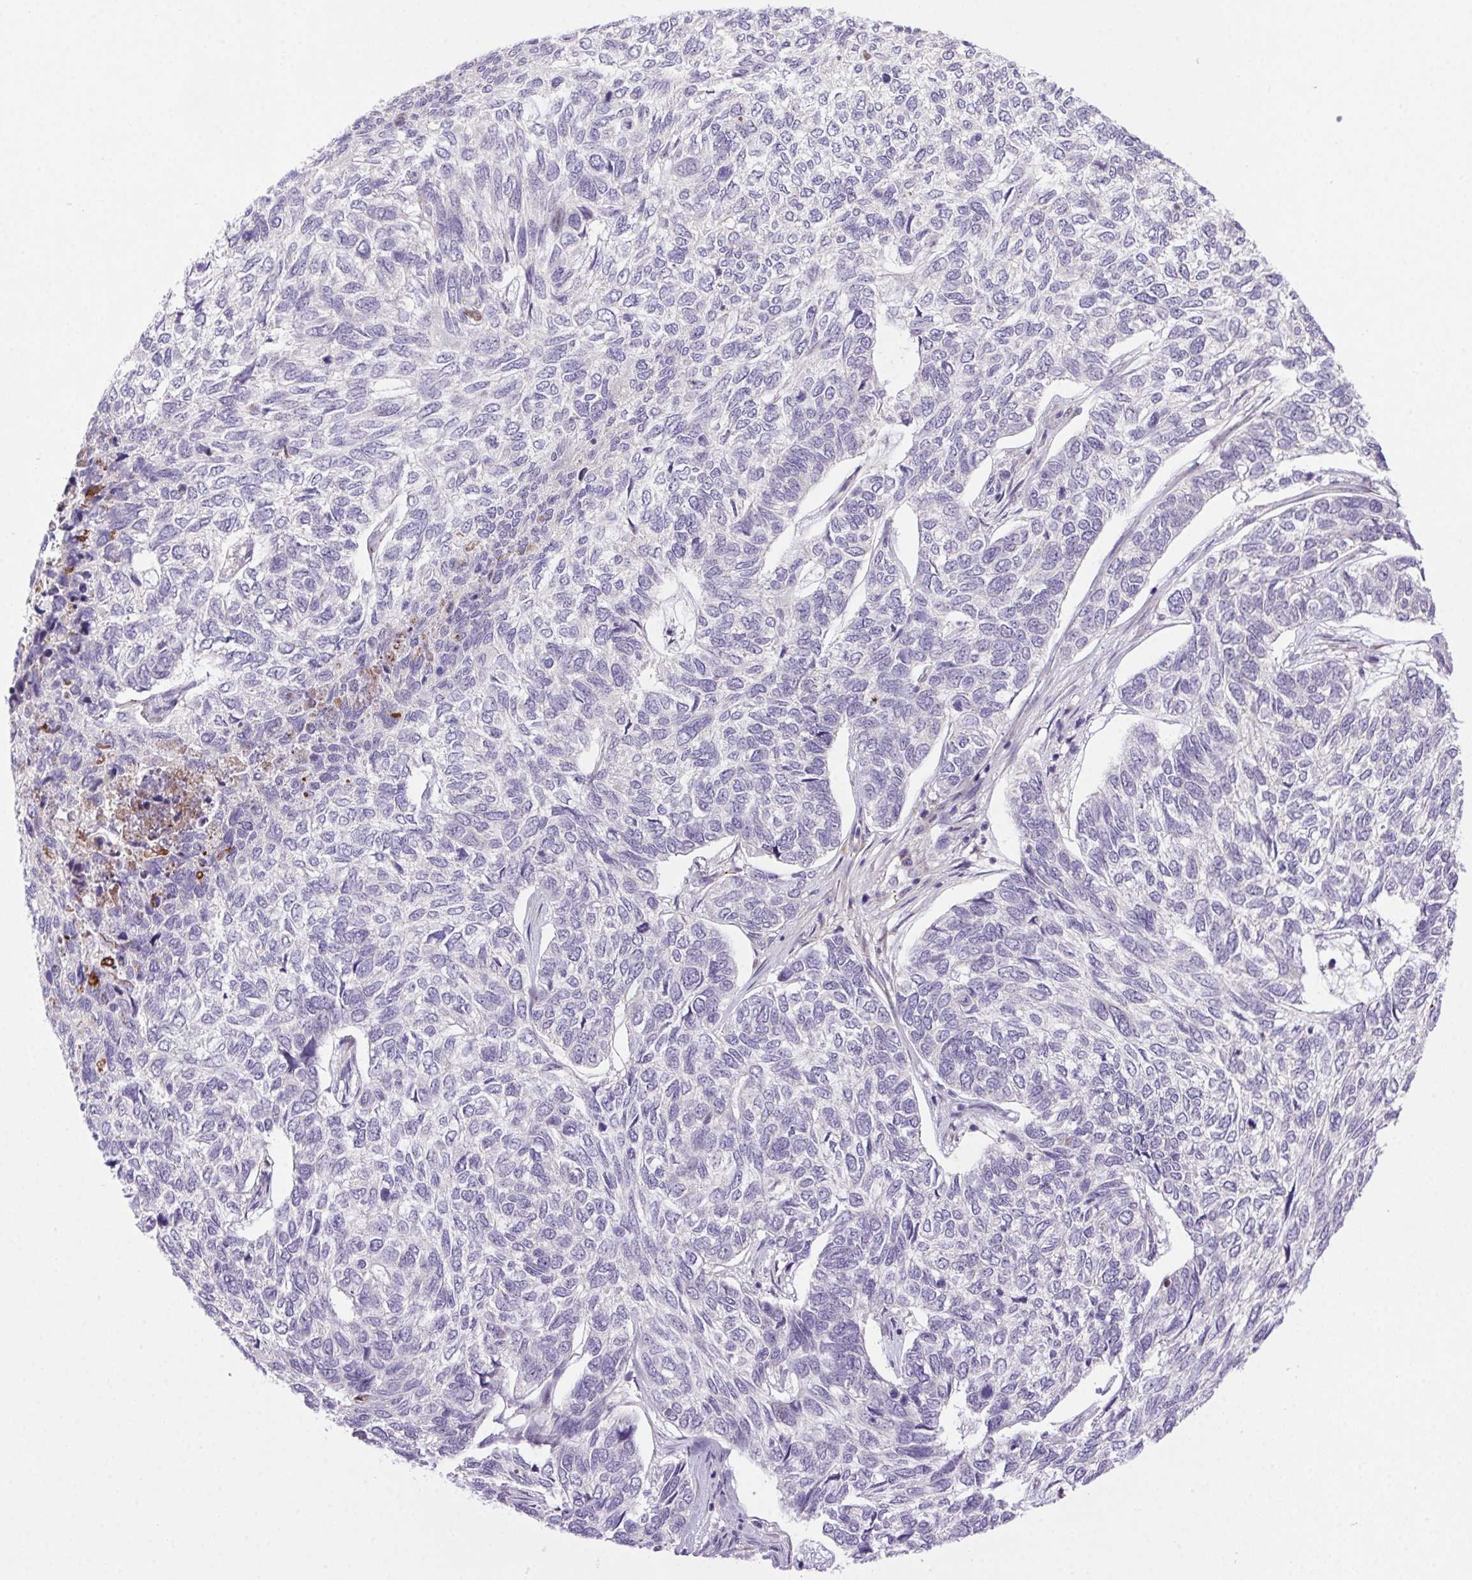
{"staining": {"intensity": "negative", "quantity": "none", "location": "none"}, "tissue": "skin cancer", "cell_type": "Tumor cells", "image_type": "cancer", "snomed": [{"axis": "morphology", "description": "Basal cell carcinoma"}, {"axis": "topography", "description": "Skin"}], "caption": "Immunohistochemical staining of skin cancer (basal cell carcinoma) demonstrates no significant positivity in tumor cells.", "gene": "LRRTM1", "patient": {"sex": "female", "age": 65}}